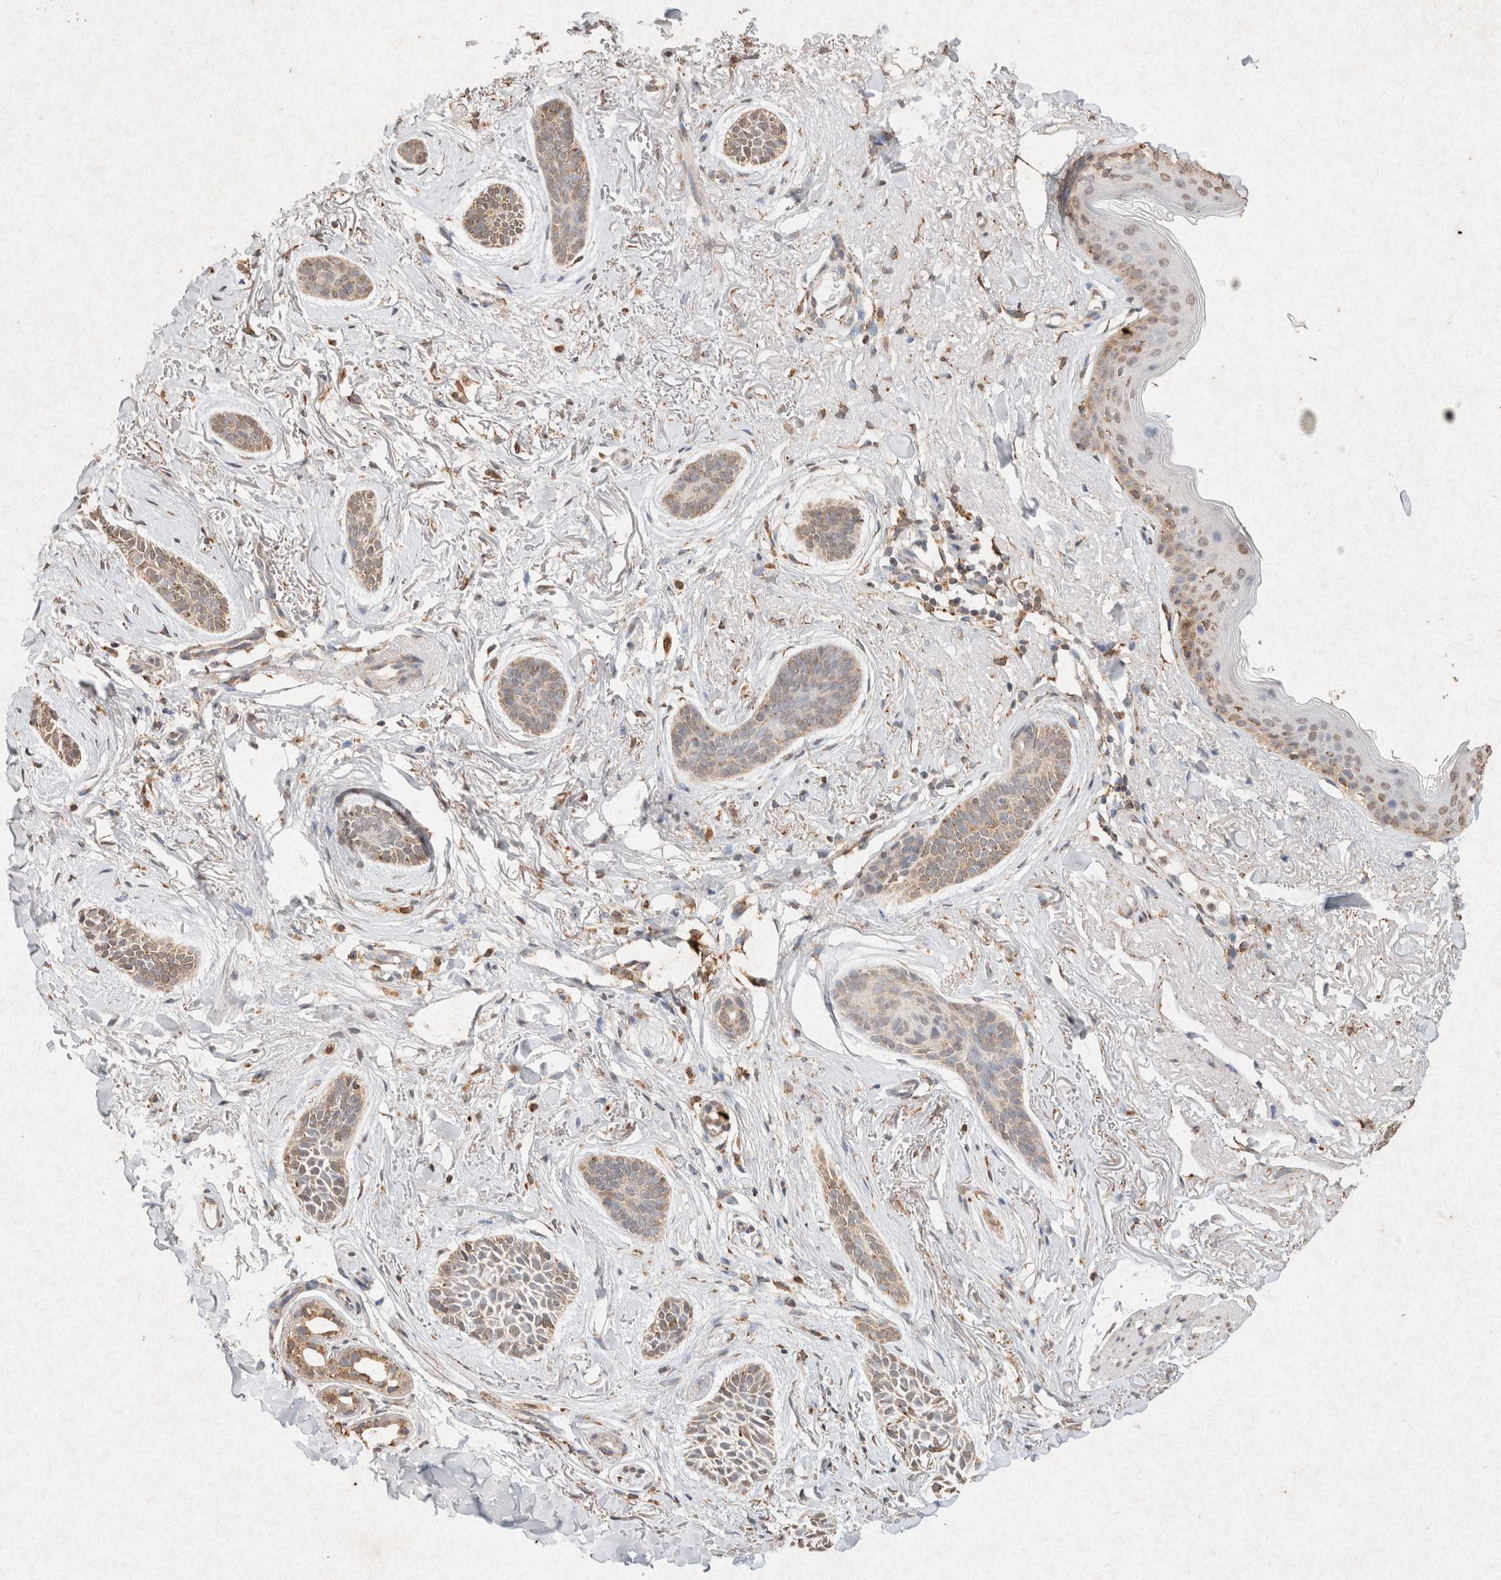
{"staining": {"intensity": "weak", "quantity": ">75%", "location": "cytoplasmic/membranous"}, "tissue": "skin cancer", "cell_type": "Tumor cells", "image_type": "cancer", "snomed": [{"axis": "morphology", "description": "Basal cell carcinoma"}, {"axis": "topography", "description": "Skin"}], "caption": "A low amount of weak cytoplasmic/membranous expression is appreciated in approximately >75% of tumor cells in skin basal cell carcinoma tissue. (DAB IHC, brown staining for protein, blue staining for nuclei).", "gene": "SDC2", "patient": {"sex": "female", "age": 84}}